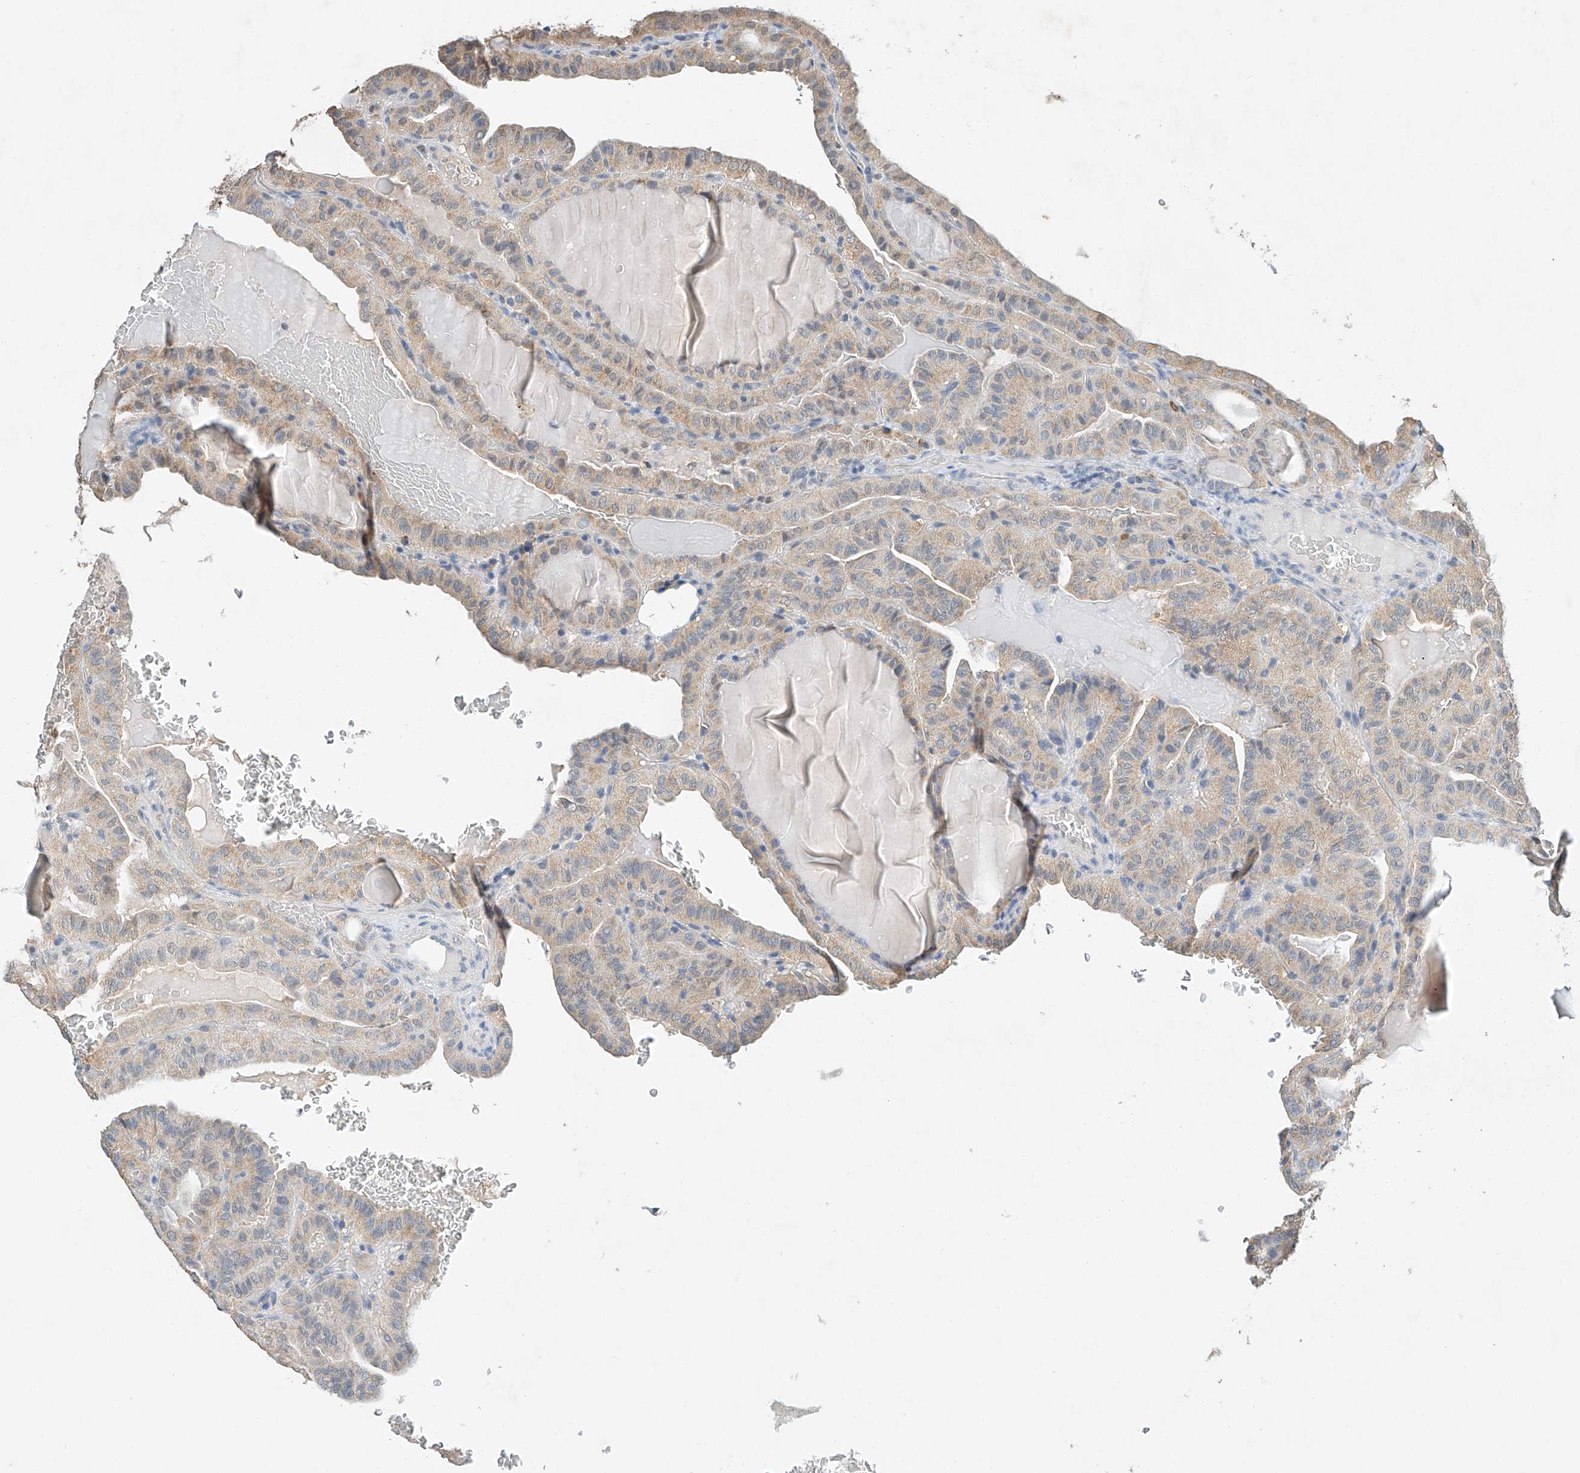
{"staining": {"intensity": "weak", "quantity": "25%-75%", "location": "cytoplasmic/membranous"}, "tissue": "thyroid cancer", "cell_type": "Tumor cells", "image_type": "cancer", "snomed": [{"axis": "morphology", "description": "Papillary adenocarcinoma, NOS"}, {"axis": "topography", "description": "Thyroid gland"}], "caption": "Thyroid papillary adenocarcinoma stained with a brown dye displays weak cytoplasmic/membranous positive expression in approximately 25%-75% of tumor cells.", "gene": "CTDP1", "patient": {"sex": "male", "age": 77}}